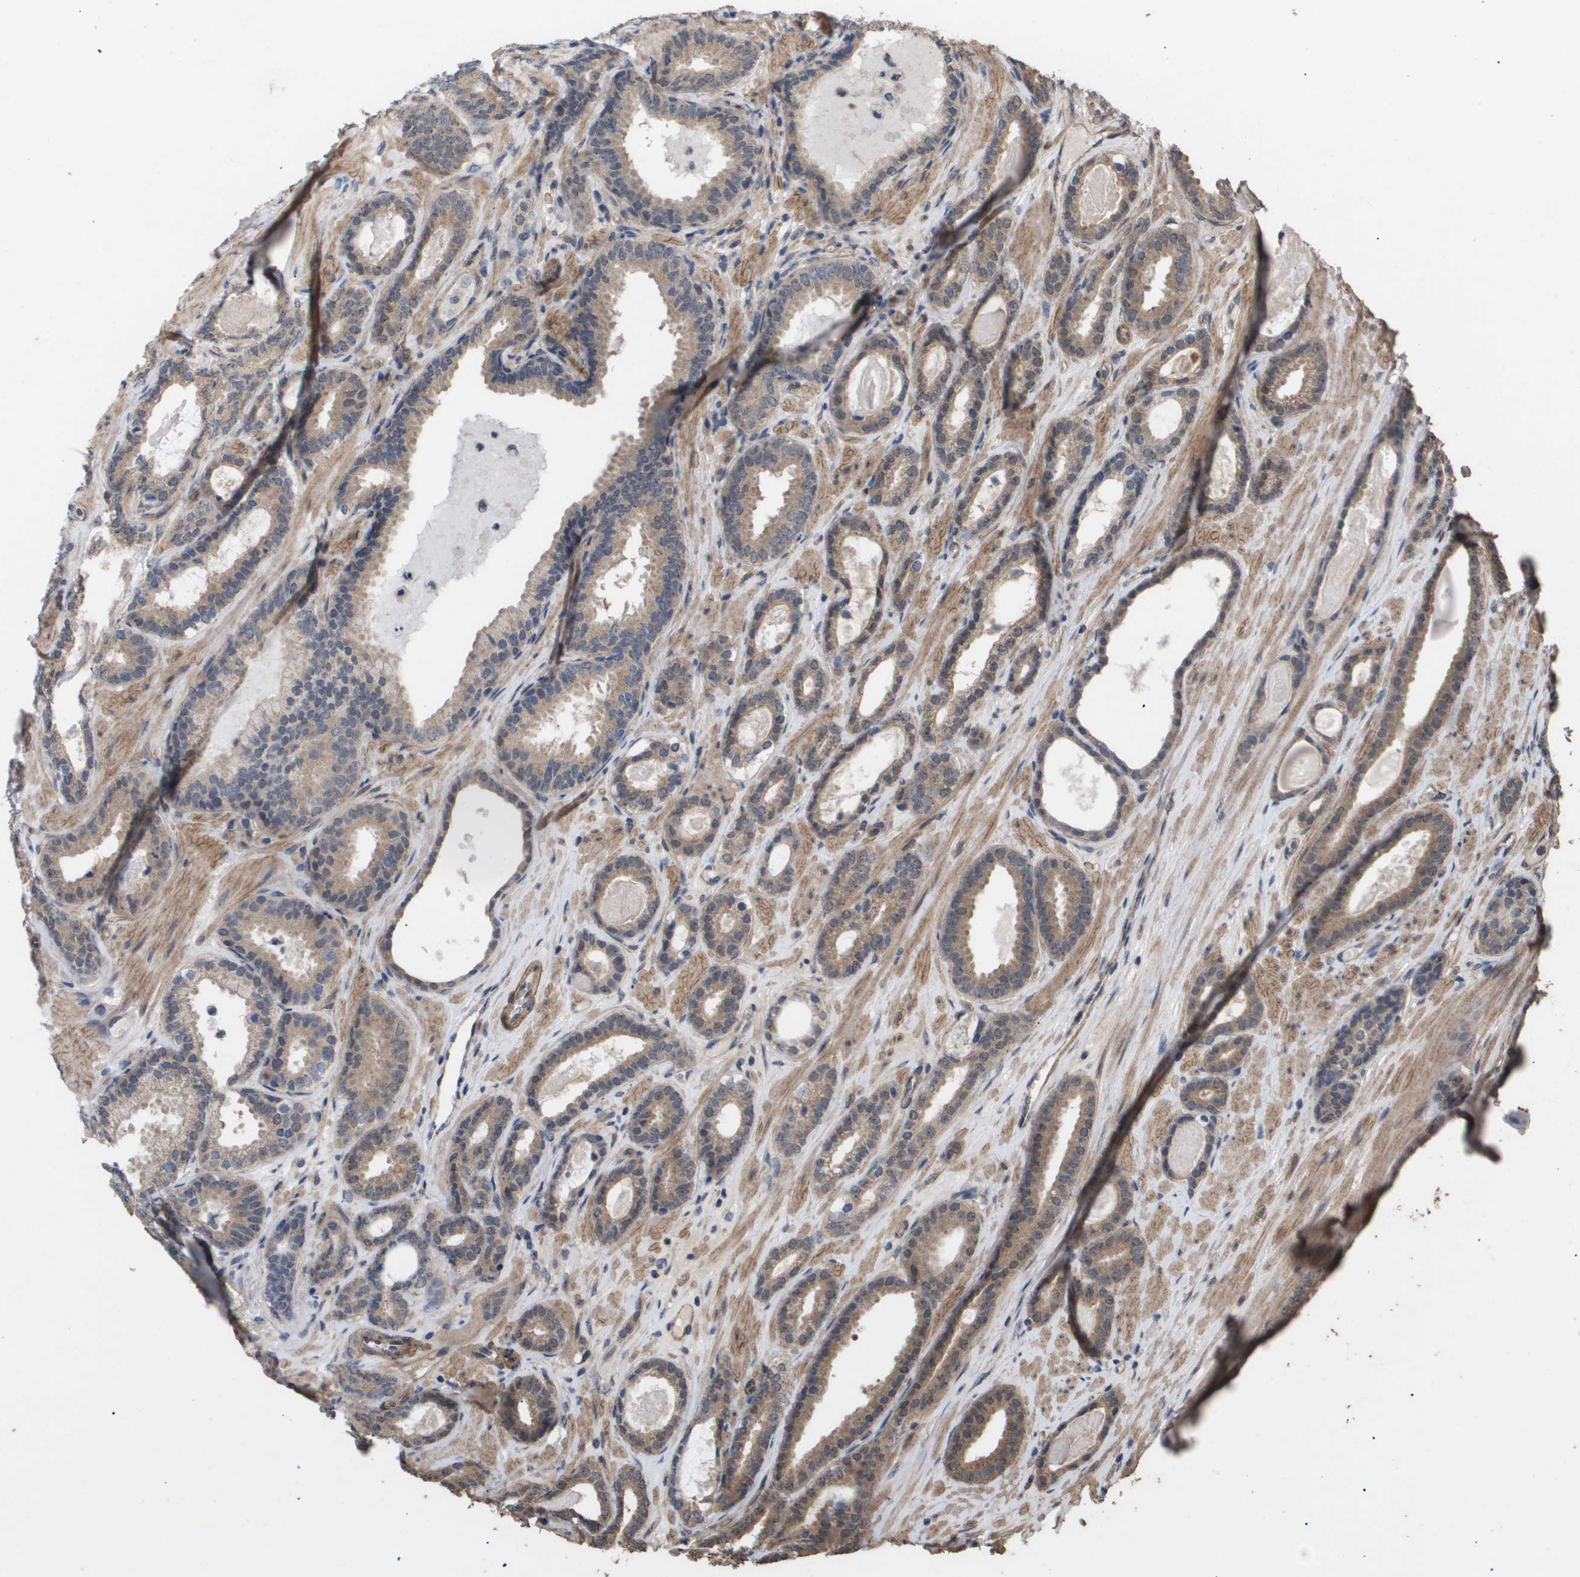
{"staining": {"intensity": "moderate", "quantity": ">75%", "location": "cytoplasmic/membranous"}, "tissue": "prostate cancer", "cell_type": "Tumor cells", "image_type": "cancer", "snomed": [{"axis": "morphology", "description": "Adenocarcinoma, High grade"}, {"axis": "topography", "description": "Prostate"}], "caption": "This micrograph reveals prostate adenocarcinoma (high-grade) stained with immunohistochemistry to label a protein in brown. The cytoplasmic/membranous of tumor cells show moderate positivity for the protein. Nuclei are counter-stained blue.", "gene": "CUL5", "patient": {"sex": "male", "age": 60}}